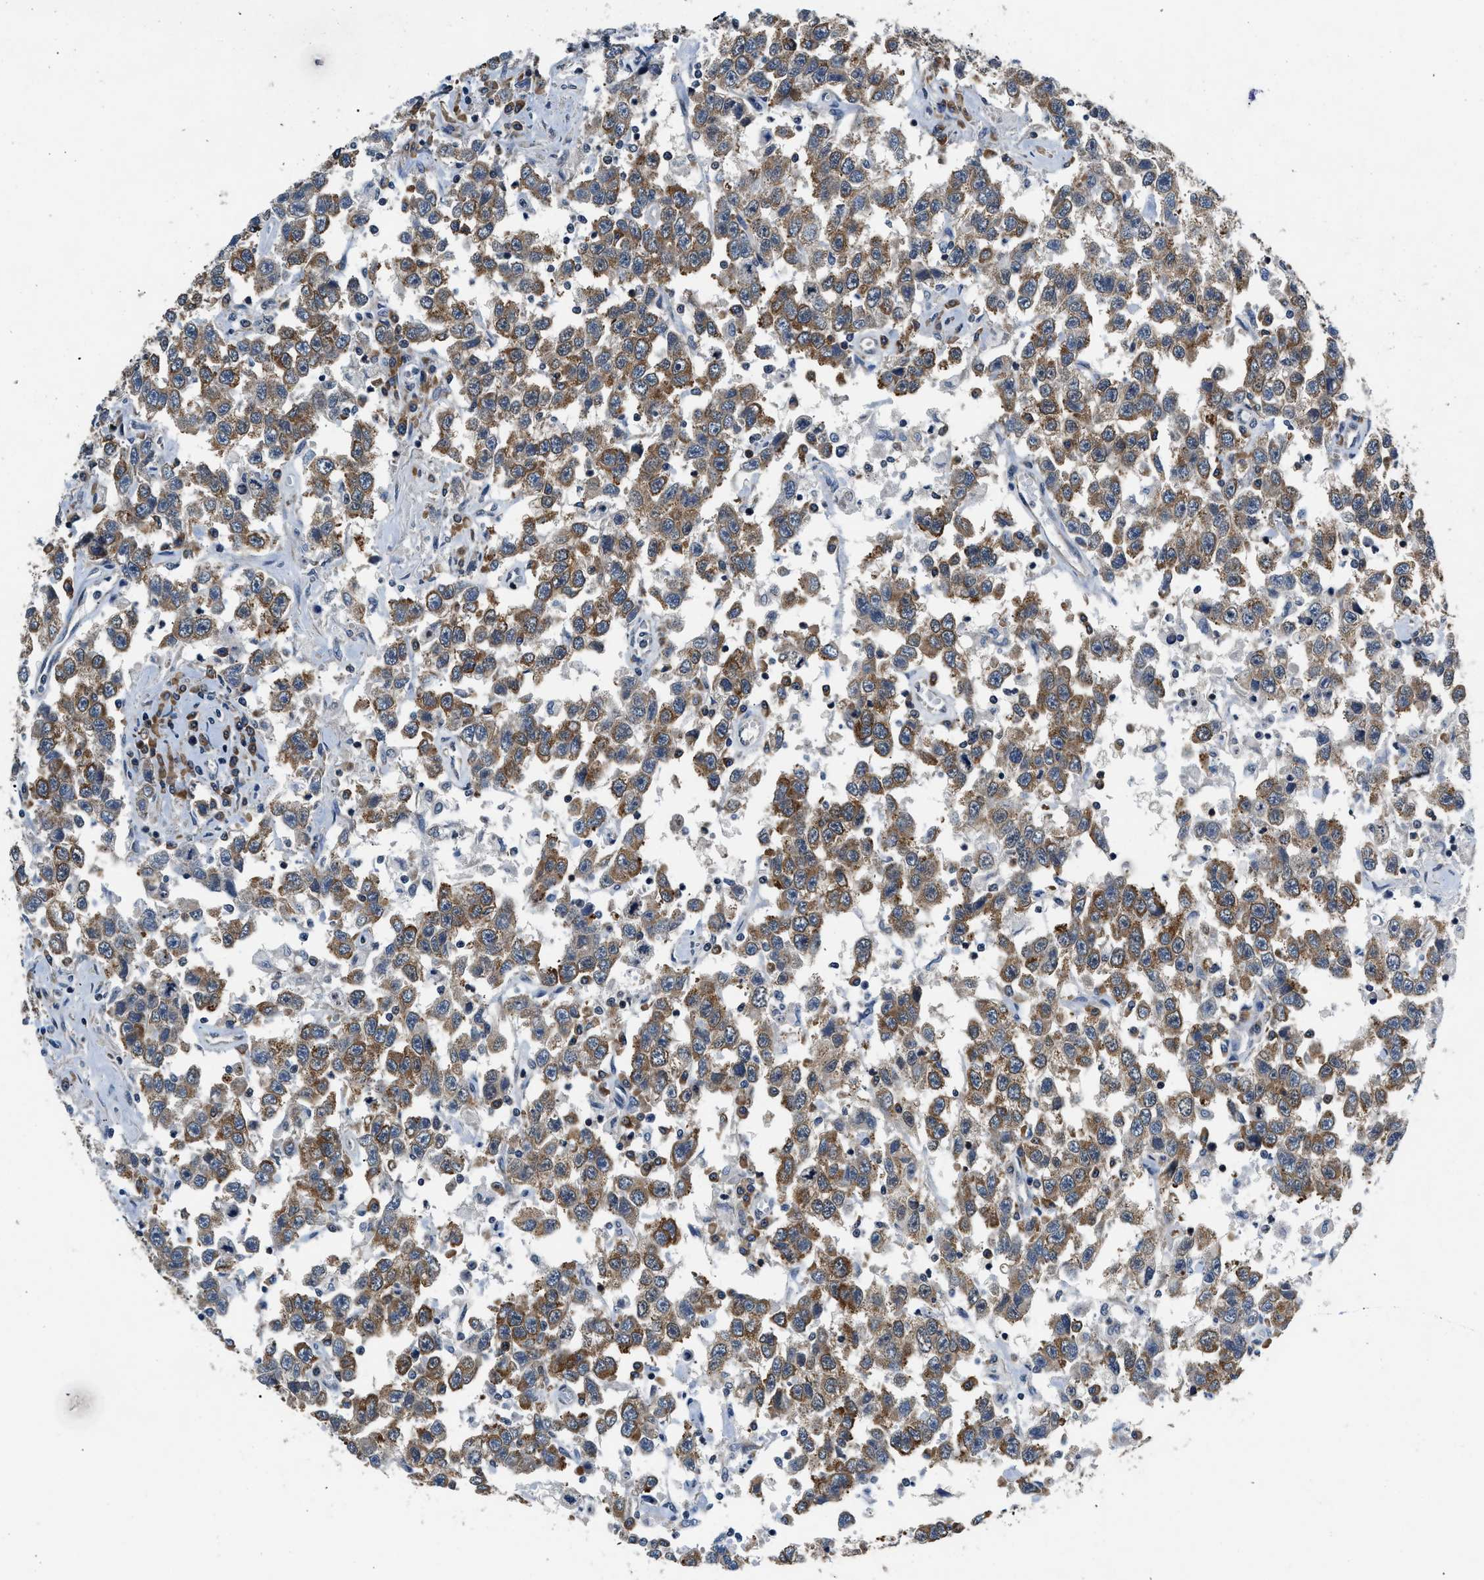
{"staining": {"intensity": "moderate", "quantity": ">75%", "location": "cytoplasmic/membranous"}, "tissue": "testis cancer", "cell_type": "Tumor cells", "image_type": "cancer", "snomed": [{"axis": "morphology", "description": "Seminoma, NOS"}, {"axis": "topography", "description": "Testis"}], "caption": "Human testis cancer (seminoma) stained with a protein marker demonstrates moderate staining in tumor cells.", "gene": "PA2G4", "patient": {"sex": "male", "age": 41}}